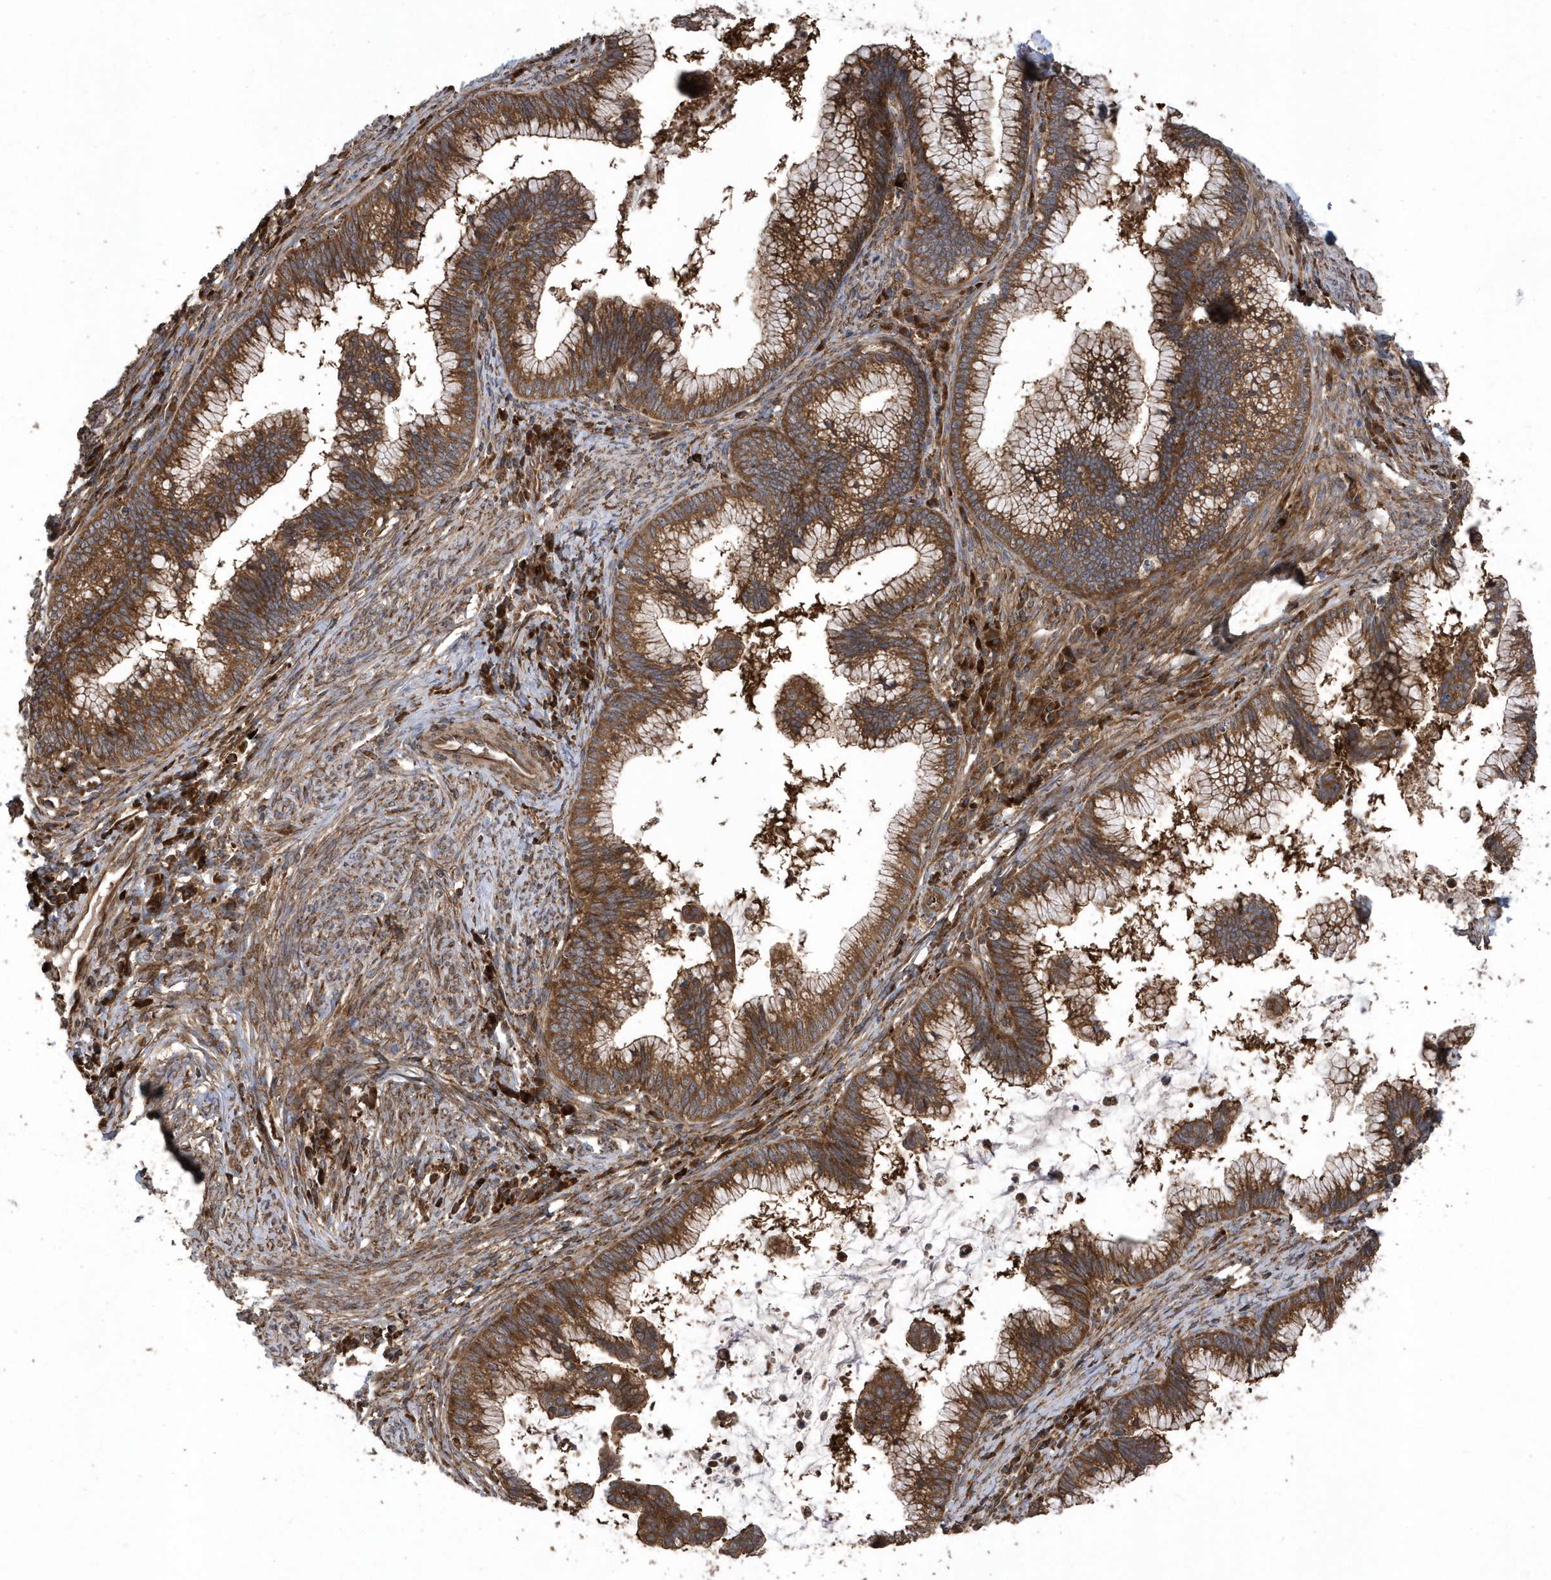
{"staining": {"intensity": "moderate", "quantity": ">75%", "location": "cytoplasmic/membranous"}, "tissue": "cervical cancer", "cell_type": "Tumor cells", "image_type": "cancer", "snomed": [{"axis": "morphology", "description": "Adenocarcinoma, NOS"}, {"axis": "topography", "description": "Cervix"}], "caption": "Immunohistochemistry (IHC) of human cervical adenocarcinoma demonstrates medium levels of moderate cytoplasmic/membranous positivity in about >75% of tumor cells.", "gene": "WASHC5", "patient": {"sex": "female", "age": 36}}